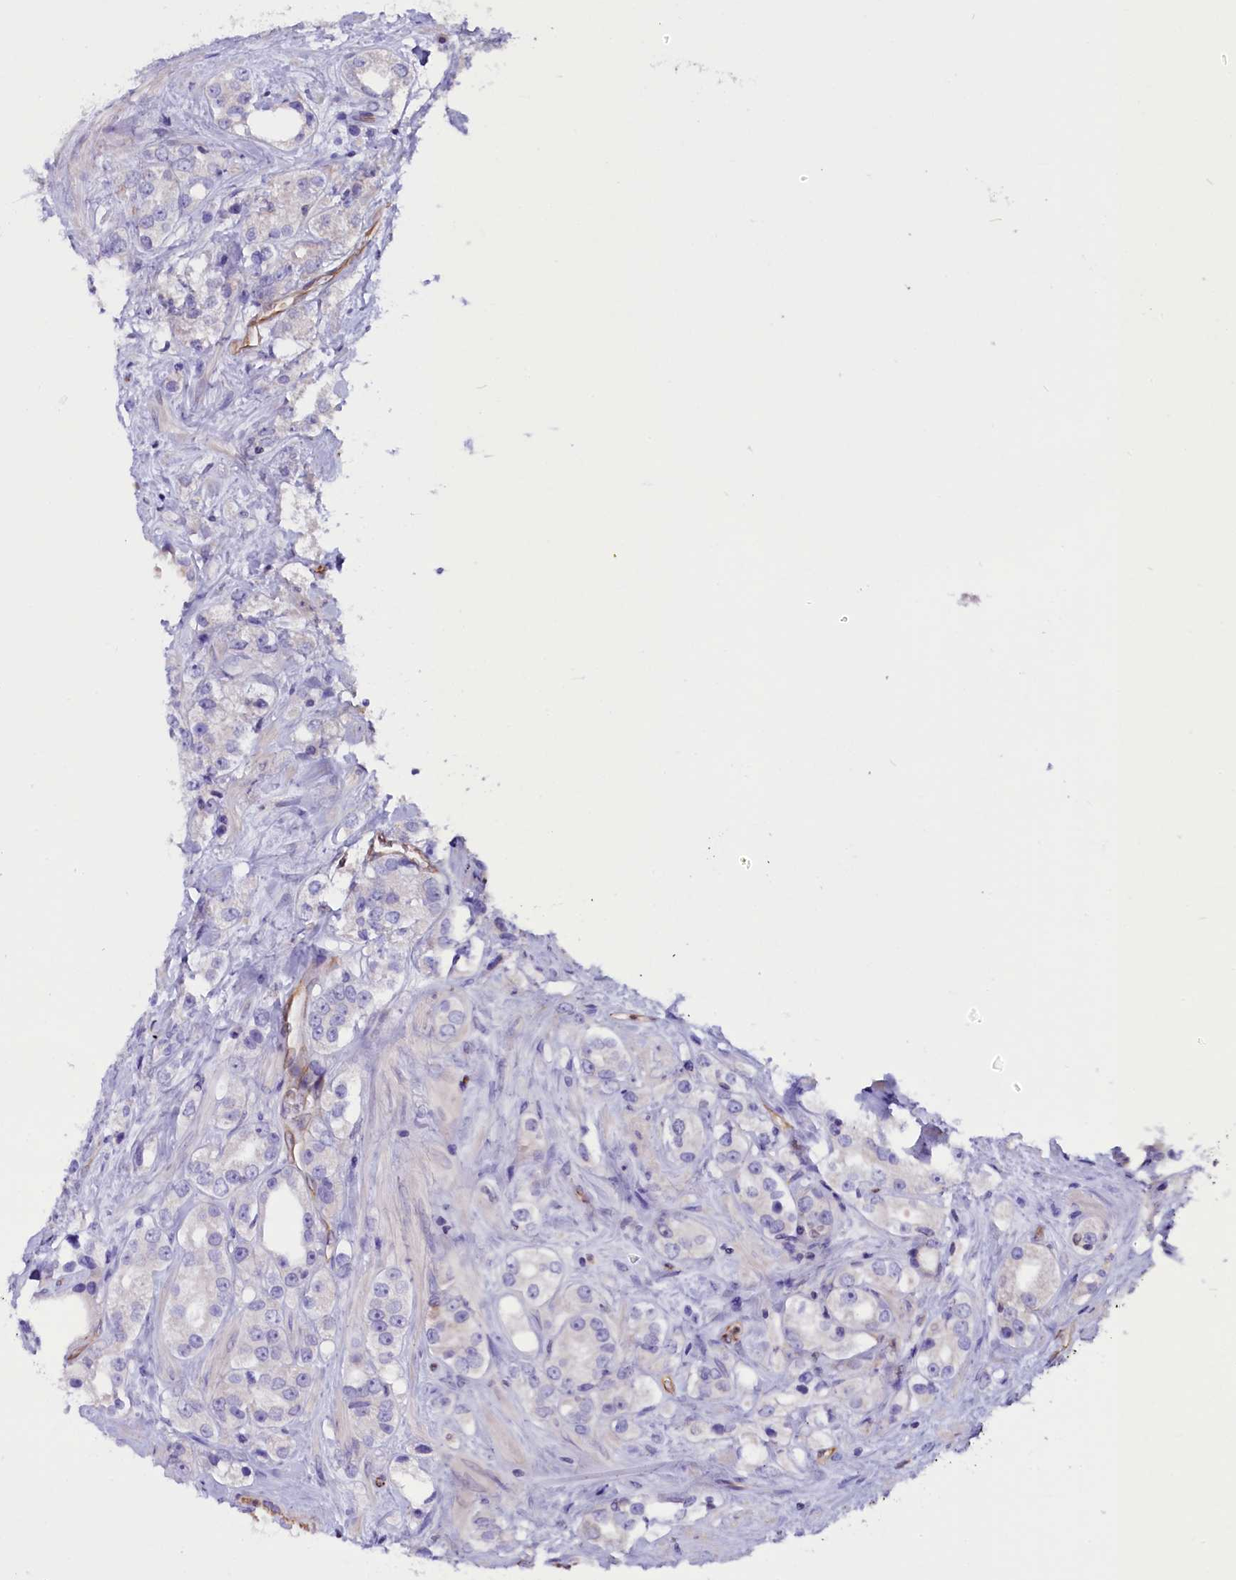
{"staining": {"intensity": "negative", "quantity": "none", "location": "none"}, "tissue": "prostate cancer", "cell_type": "Tumor cells", "image_type": "cancer", "snomed": [{"axis": "morphology", "description": "Adenocarcinoma, NOS"}, {"axis": "topography", "description": "Prostate"}], "caption": "An immunohistochemistry (IHC) histopathology image of prostate cancer is shown. There is no staining in tumor cells of prostate cancer.", "gene": "PDILT", "patient": {"sex": "male", "age": 79}}